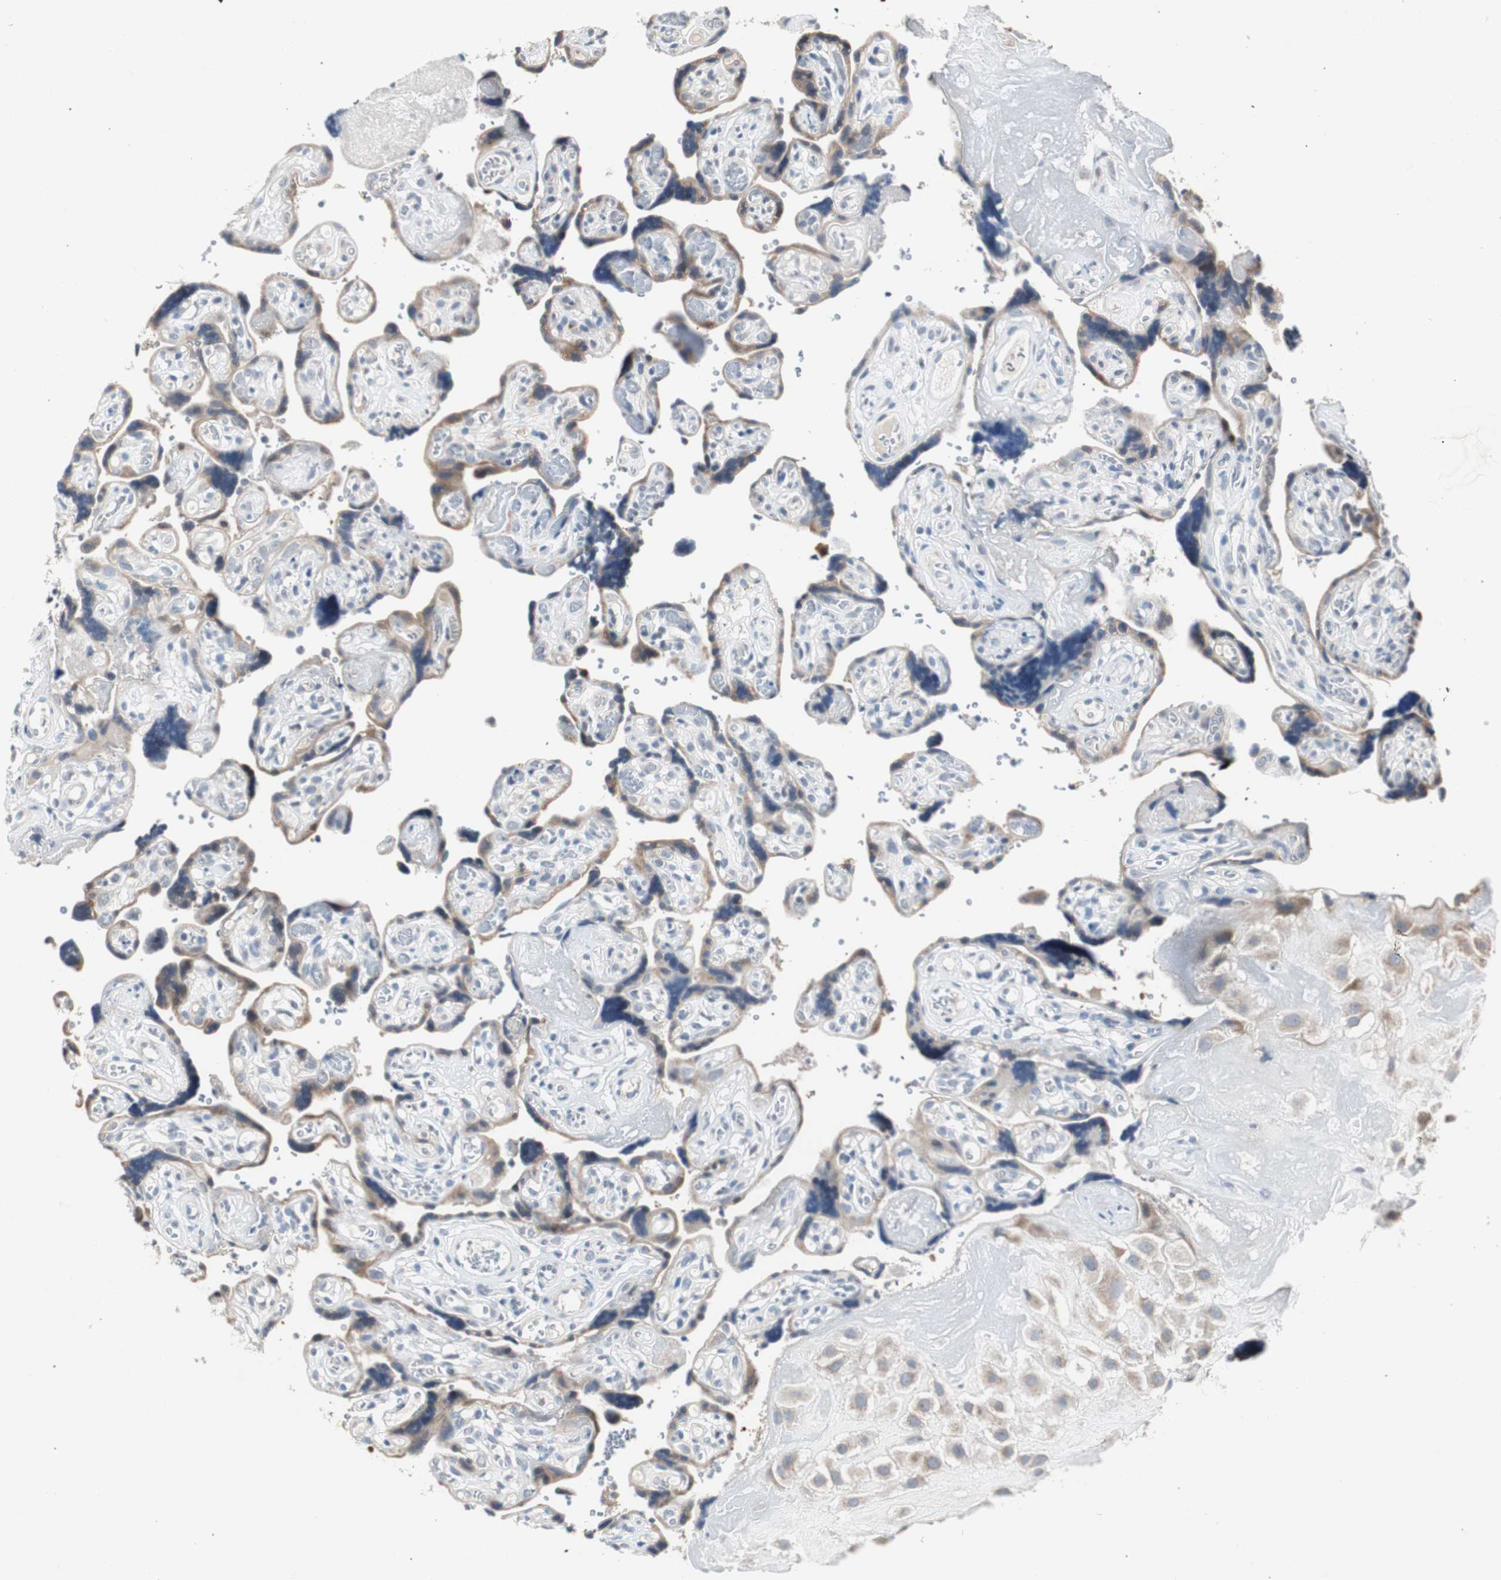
{"staining": {"intensity": "weak", "quantity": ">75%", "location": "cytoplasmic/membranous"}, "tissue": "placenta", "cell_type": "Decidual cells", "image_type": "normal", "snomed": [{"axis": "morphology", "description": "Normal tissue, NOS"}, {"axis": "topography", "description": "Placenta"}], "caption": "Protein expression analysis of normal human placenta reveals weak cytoplasmic/membranous positivity in approximately >75% of decidual cells. (Stains: DAB (3,3'-diaminobenzidine) in brown, nuclei in blue, Microscopy: brightfield microscopy at high magnification).", "gene": "SOX30", "patient": {"sex": "female", "age": 30}}